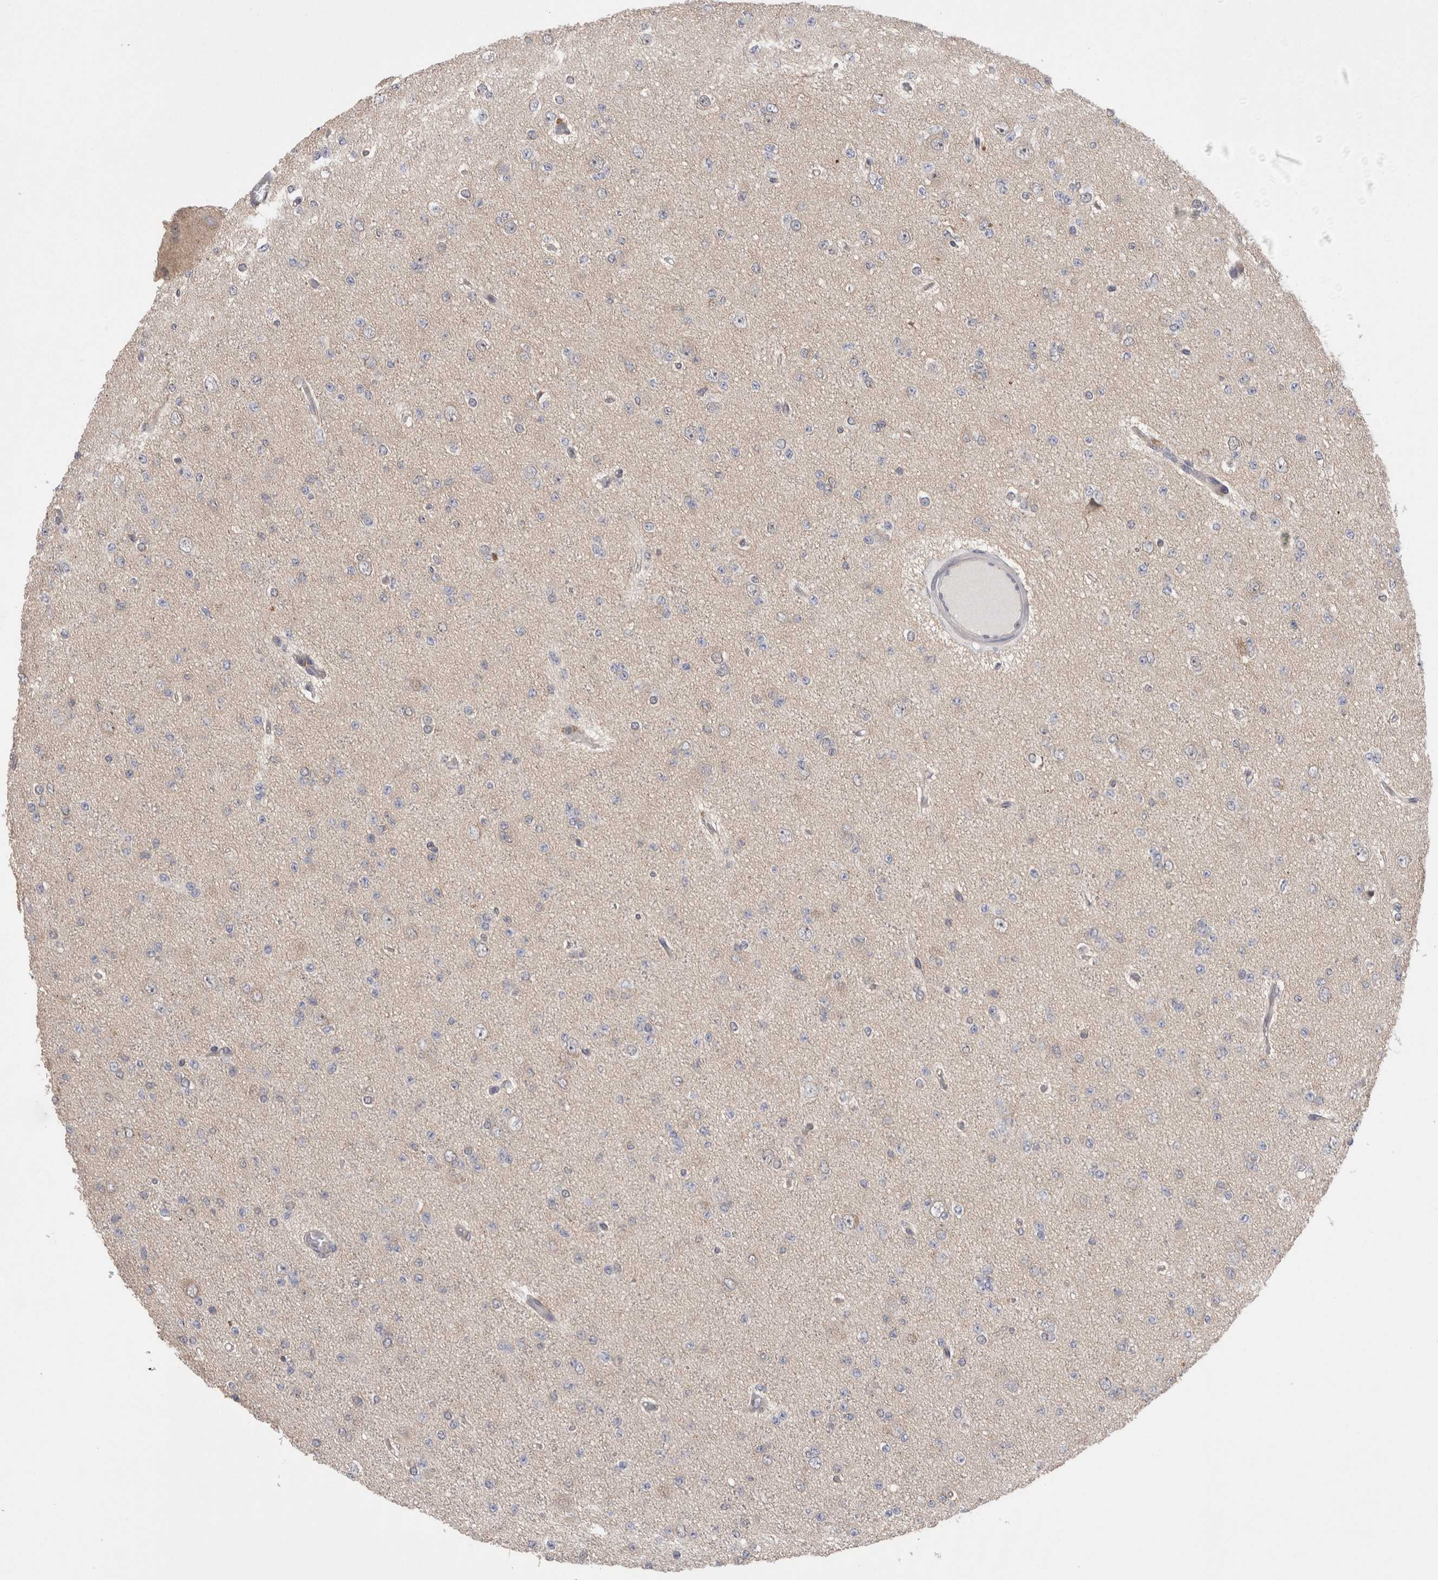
{"staining": {"intensity": "negative", "quantity": "none", "location": "none"}, "tissue": "glioma", "cell_type": "Tumor cells", "image_type": "cancer", "snomed": [{"axis": "morphology", "description": "Glioma, malignant, Low grade"}, {"axis": "topography", "description": "Brain"}], "caption": "There is no significant expression in tumor cells of low-grade glioma (malignant).", "gene": "DCTN6", "patient": {"sex": "female", "age": 22}}